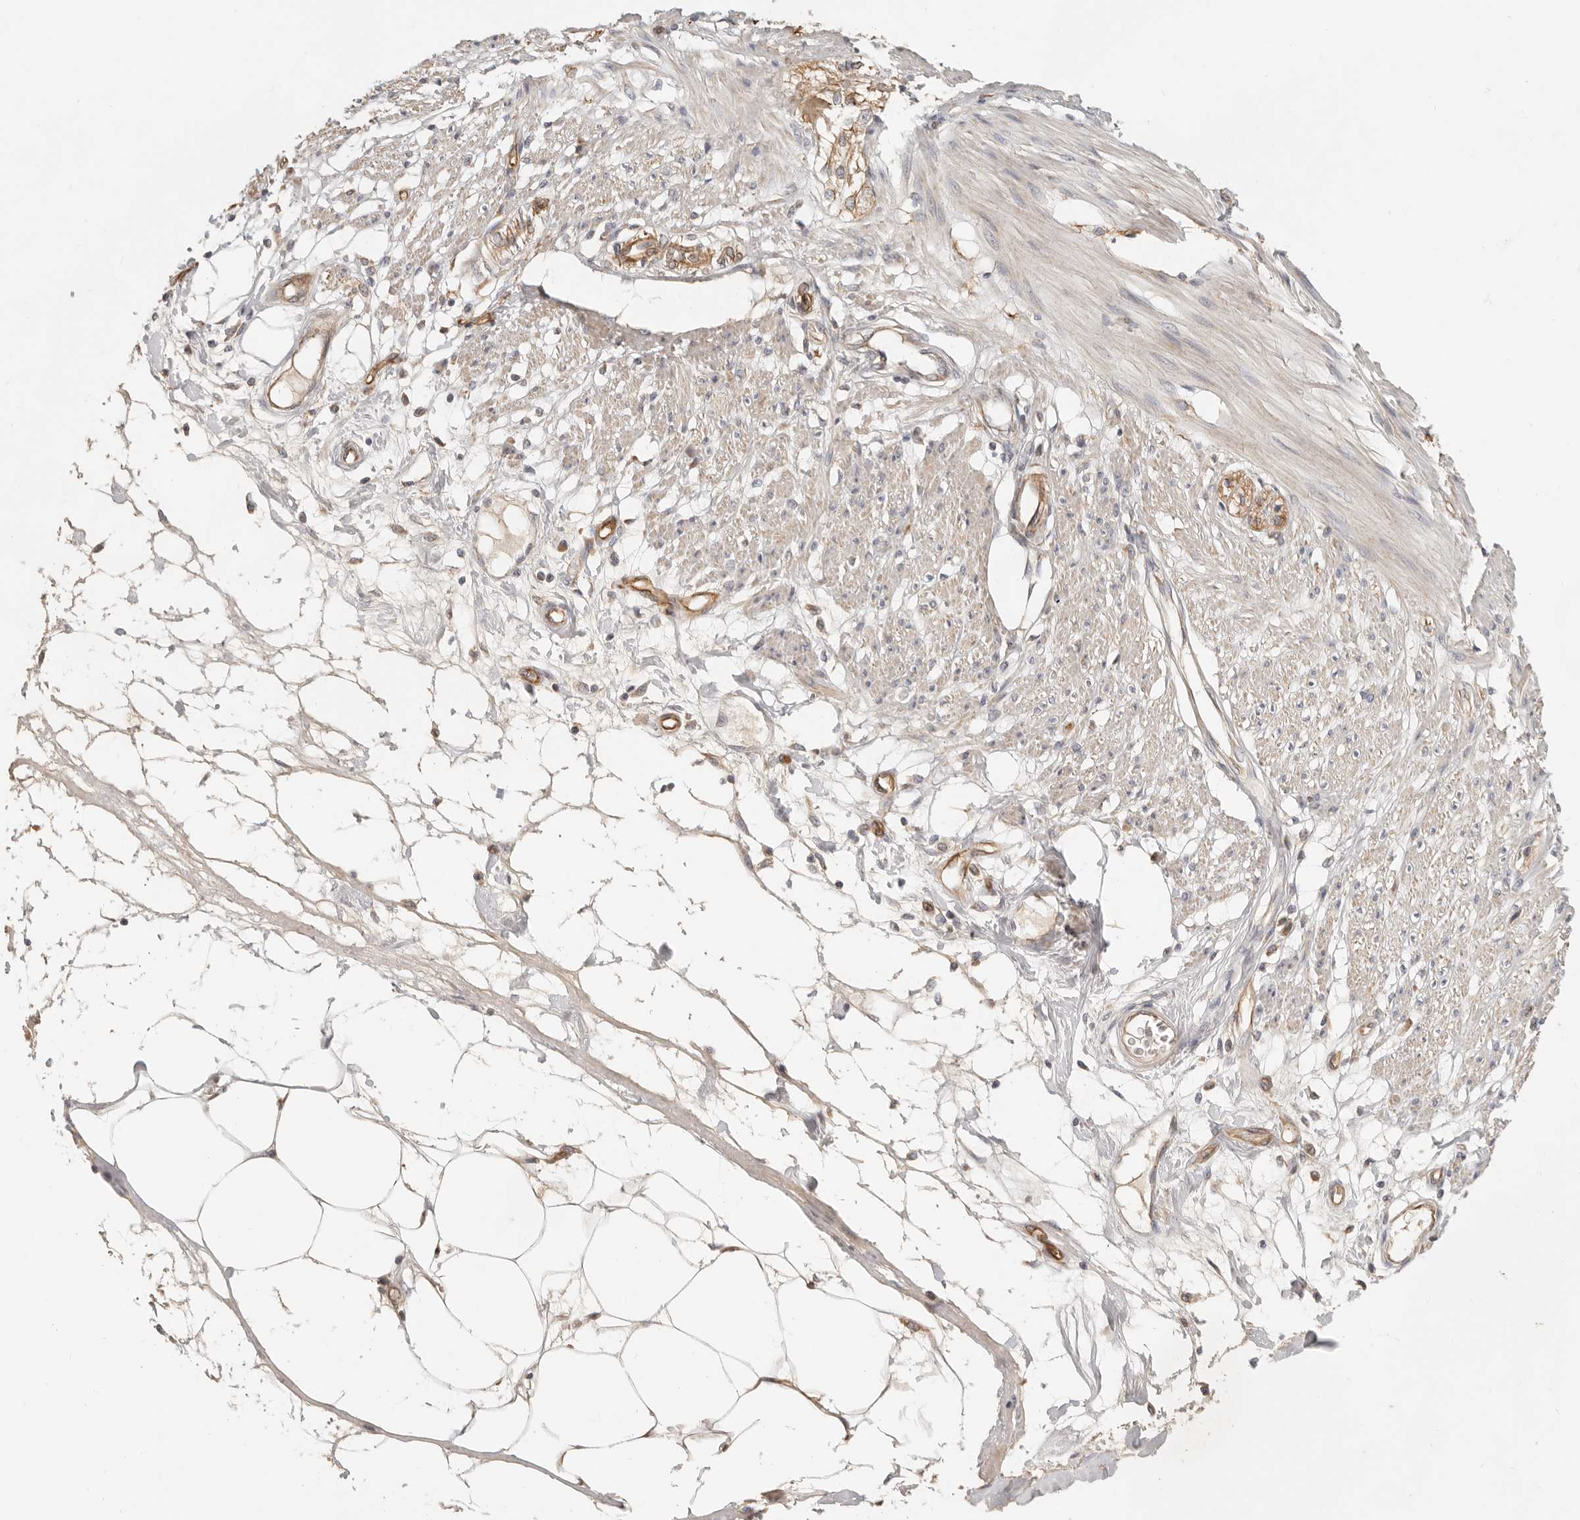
{"staining": {"intensity": "negative", "quantity": "none", "location": "none"}, "tissue": "smooth muscle", "cell_type": "Smooth muscle cells", "image_type": "normal", "snomed": [{"axis": "morphology", "description": "Normal tissue, NOS"}, {"axis": "morphology", "description": "Adenocarcinoma, NOS"}, {"axis": "topography", "description": "Smooth muscle"}, {"axis": "topography", "description": "Colon"}], "caption": "Immunohistochemistry of benign smooth muscle displays no positivity in smooth muscle cells.", "gene": "SPRING1", "patient": {"sex": "male", "age": 14}}